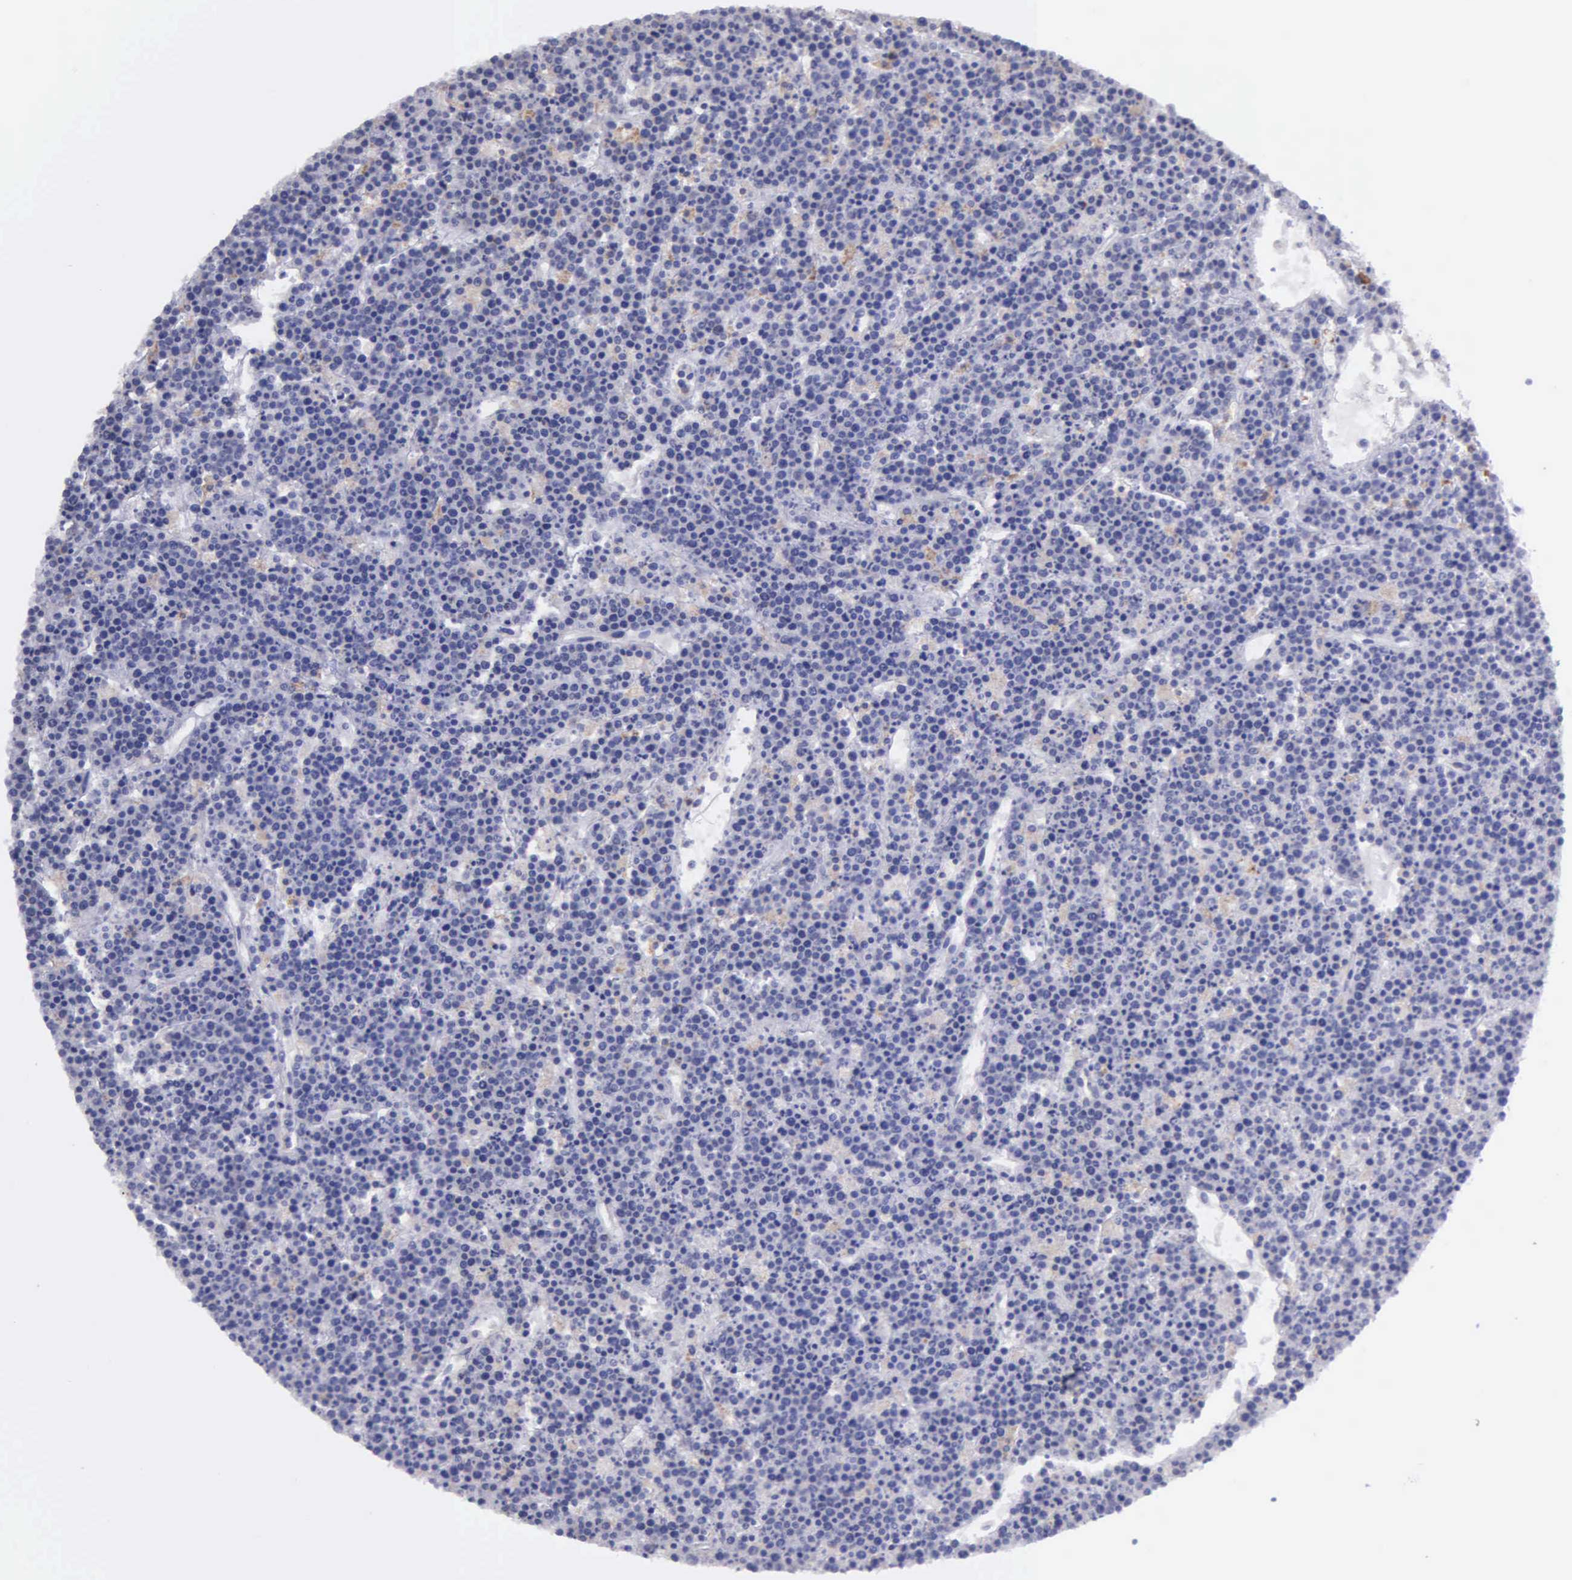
{"staining": {"intensity": "negative", "quantity": "none", "location": "none"}, "tissue": "lymphoma", "cell_type": "Tumor cells", "image_type": "cancer", "snomed": [{"axis": "morphology", "description": "Malignant lymphoma, non-Hodgkin's type, High grade"}, {"axis": "topography", "description": "Ovary"}], "caption": "The micrograph reveals no staining of tumor cells in high-grade malignant lymphoma, non-Hodgkin's type.", "gene": "TYRP1", "patient": {"sex": "female", "age": 56}}